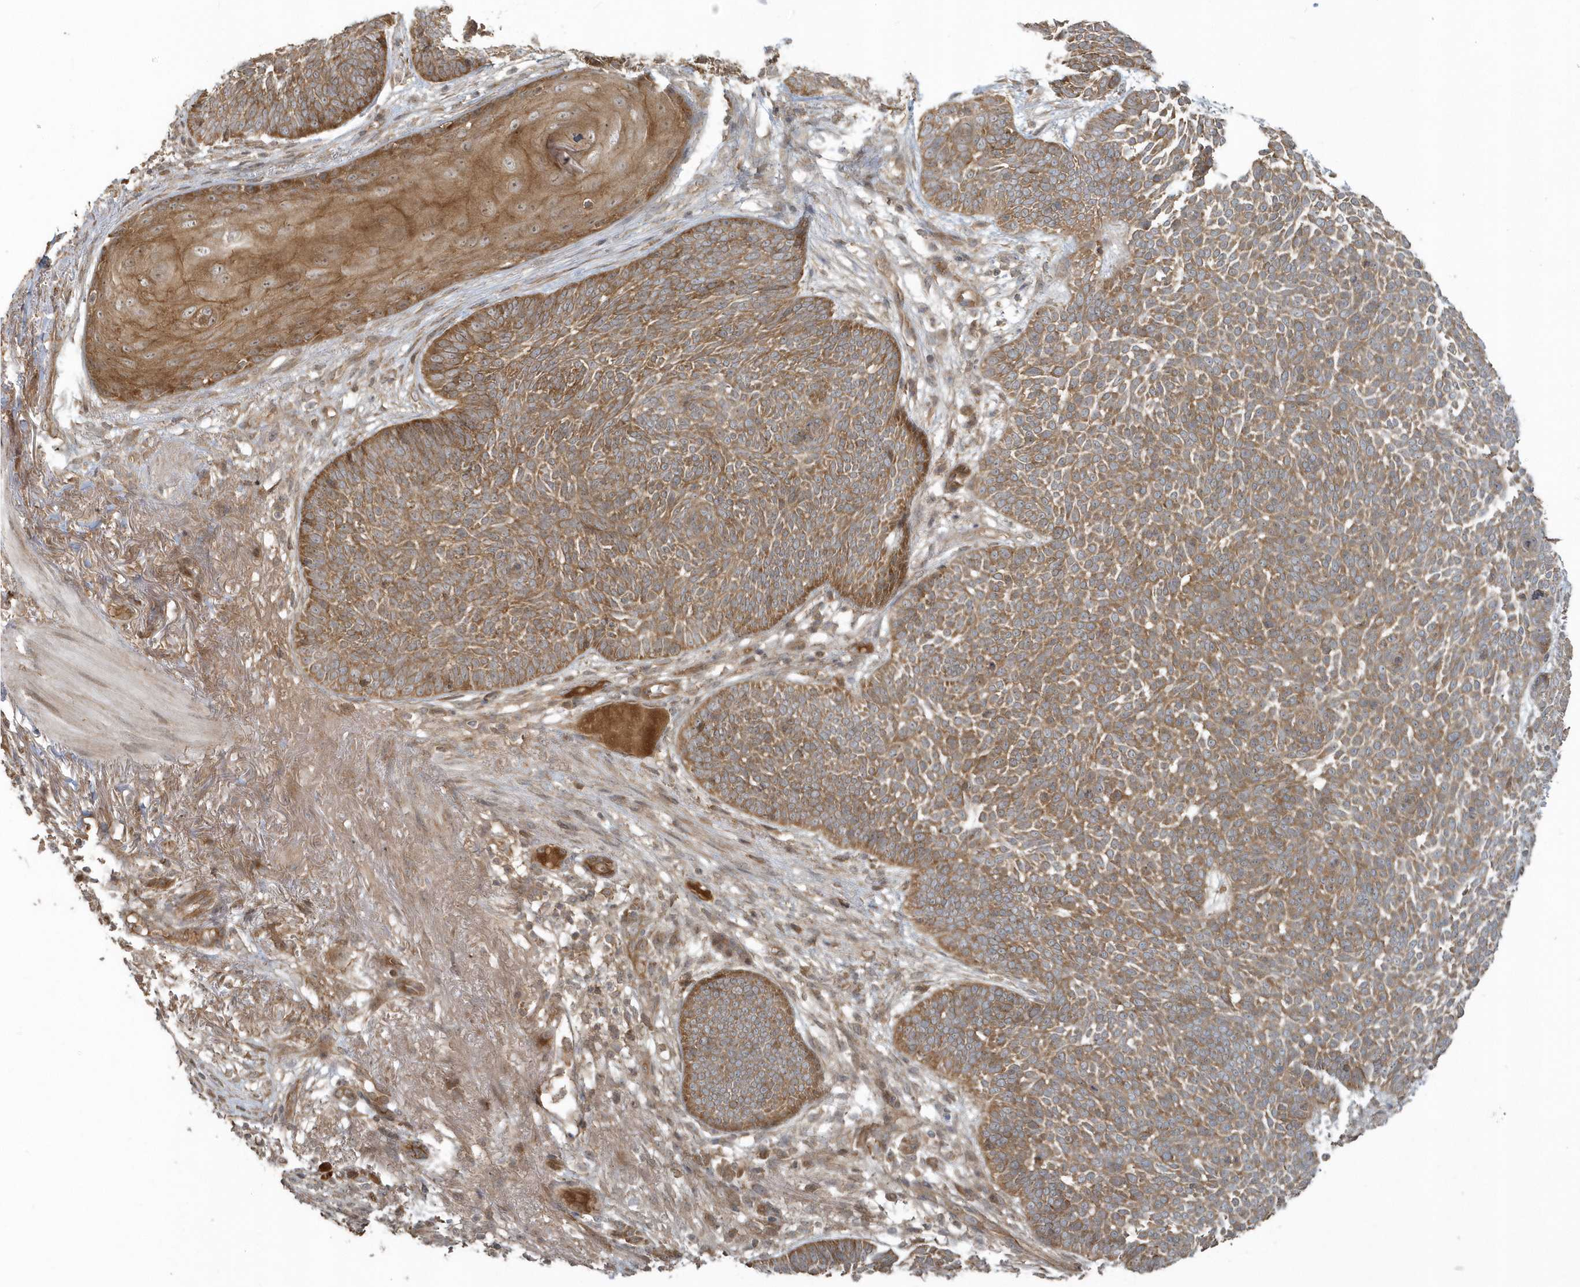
{"staining": {"intensity": "moderate", "quantity": ">75%", "location": "cytoplasmic/membranous"}, "tissue": "skin cancer", "cell_type": "Tumor cells", "image_type": "cancer", "snomed": [{"axis": "morphology", "description": "Normal tissue, NOS"}, {"axis": "morphology", "description": "Basal cell carcinoma"}, {"axis": "topography", "description": "Skin"}], "caption": "A high-resolution photomicrograph shows immunohistochemistry staining of basal cell carcinoma (skin), which displays moderate cytoplasmic/membranous positivity in about >75% of tumor cells.", "gene": "STIM2", "patient": {"sex": "male", "age": 64}}